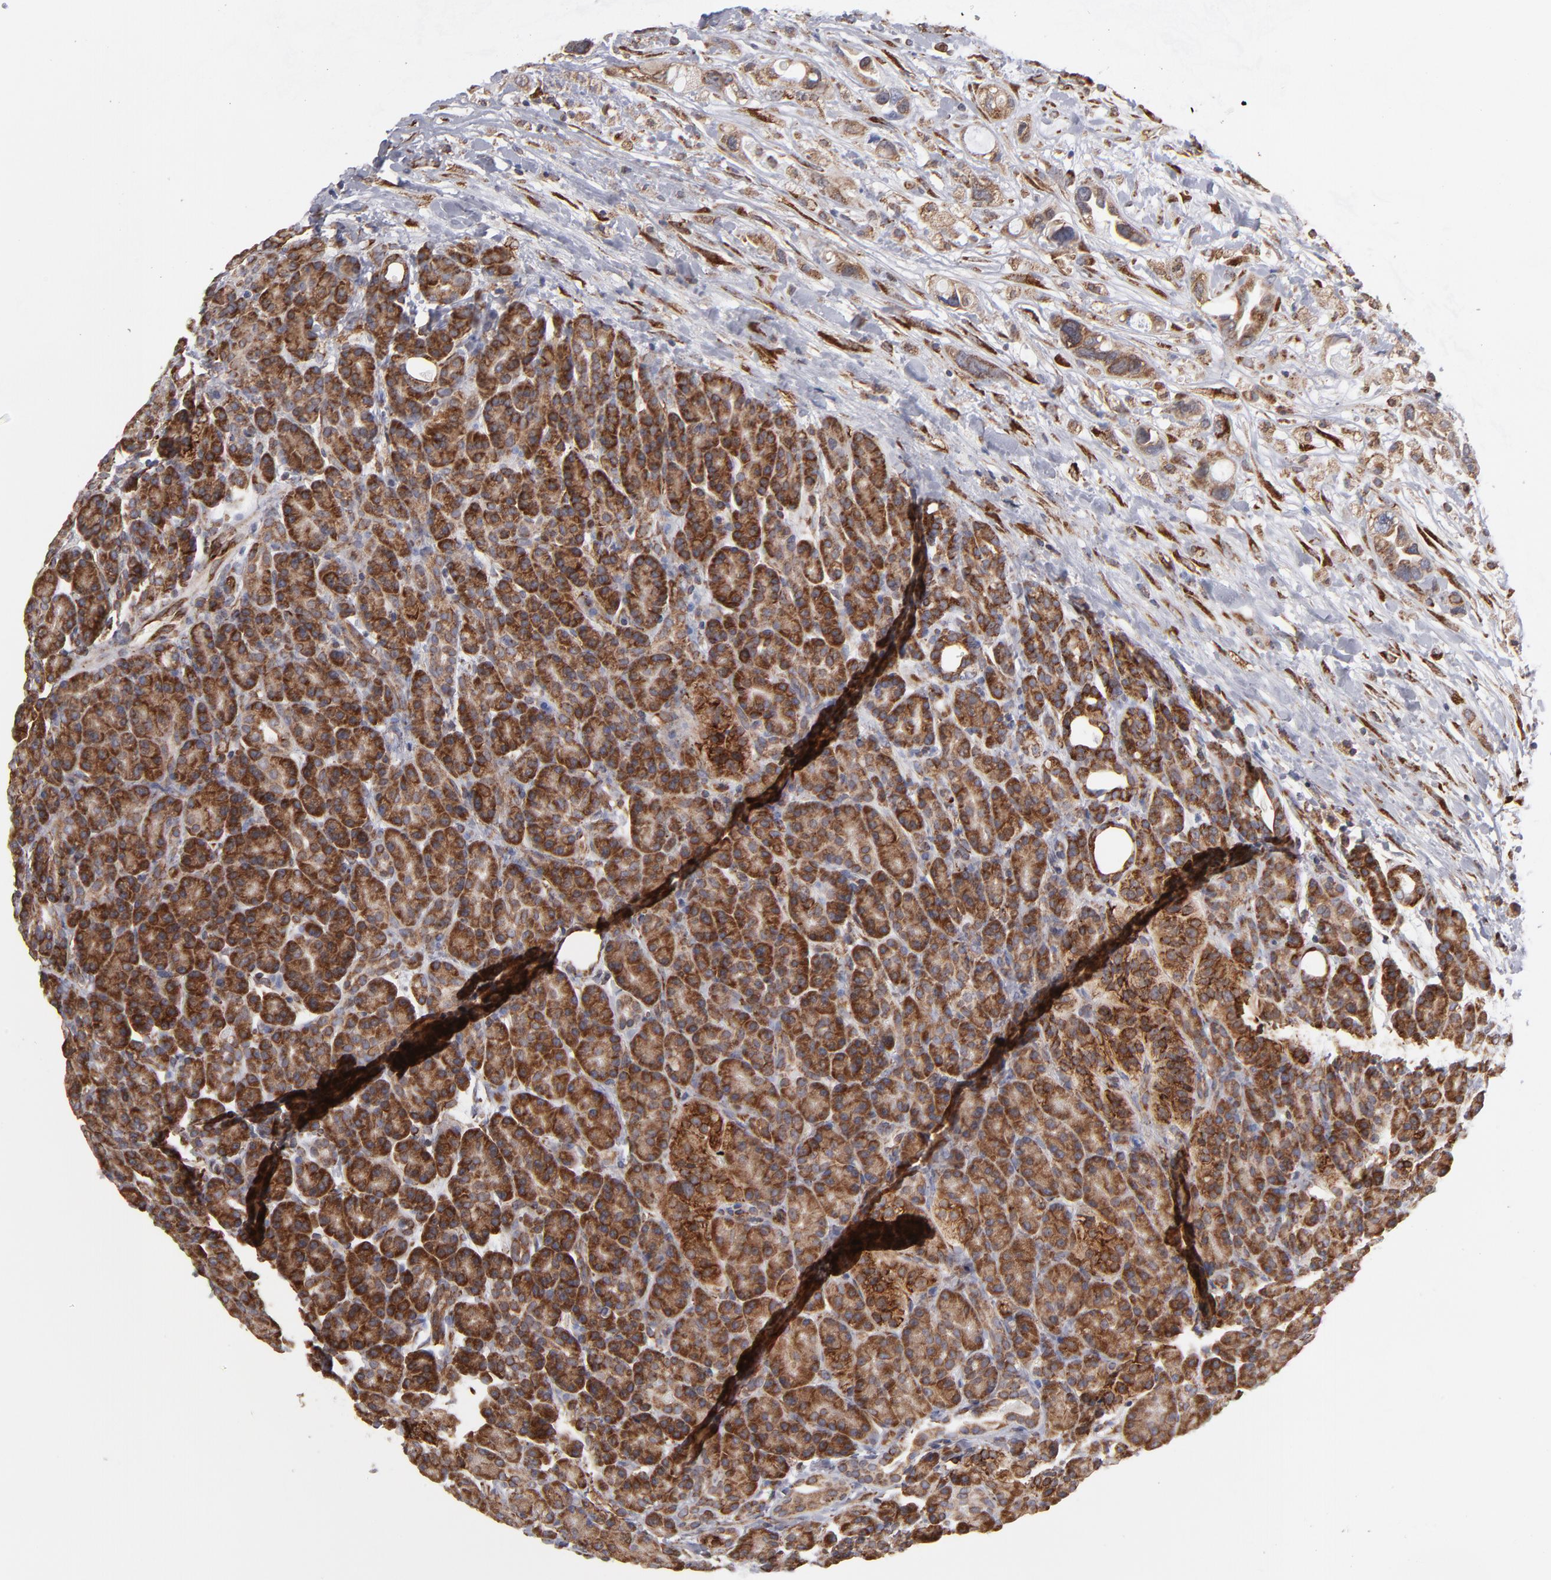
{"staining": {"intensity": "strong", "quantity": ">75%", "location": "cytoplasmic/membranous"}, "tissue": "pancreas", "cell_type": "Exocrine glandular cells", "image_type": "normal", "snomed": [{"axis": "morphology", "description": "Normal tissue, NOS"}, {"axis": "topography", "description": "Pancreas"}], "caption": "Protein expression analysis of benign human pancreas reveals strong cytoplasmic/membranous staining in about >75% of exocrine glandular cells. (IHC, brightfield microscopy, high magnification).", "gene": "KTN1", "patient": {"sex": "female", "age": 77}}